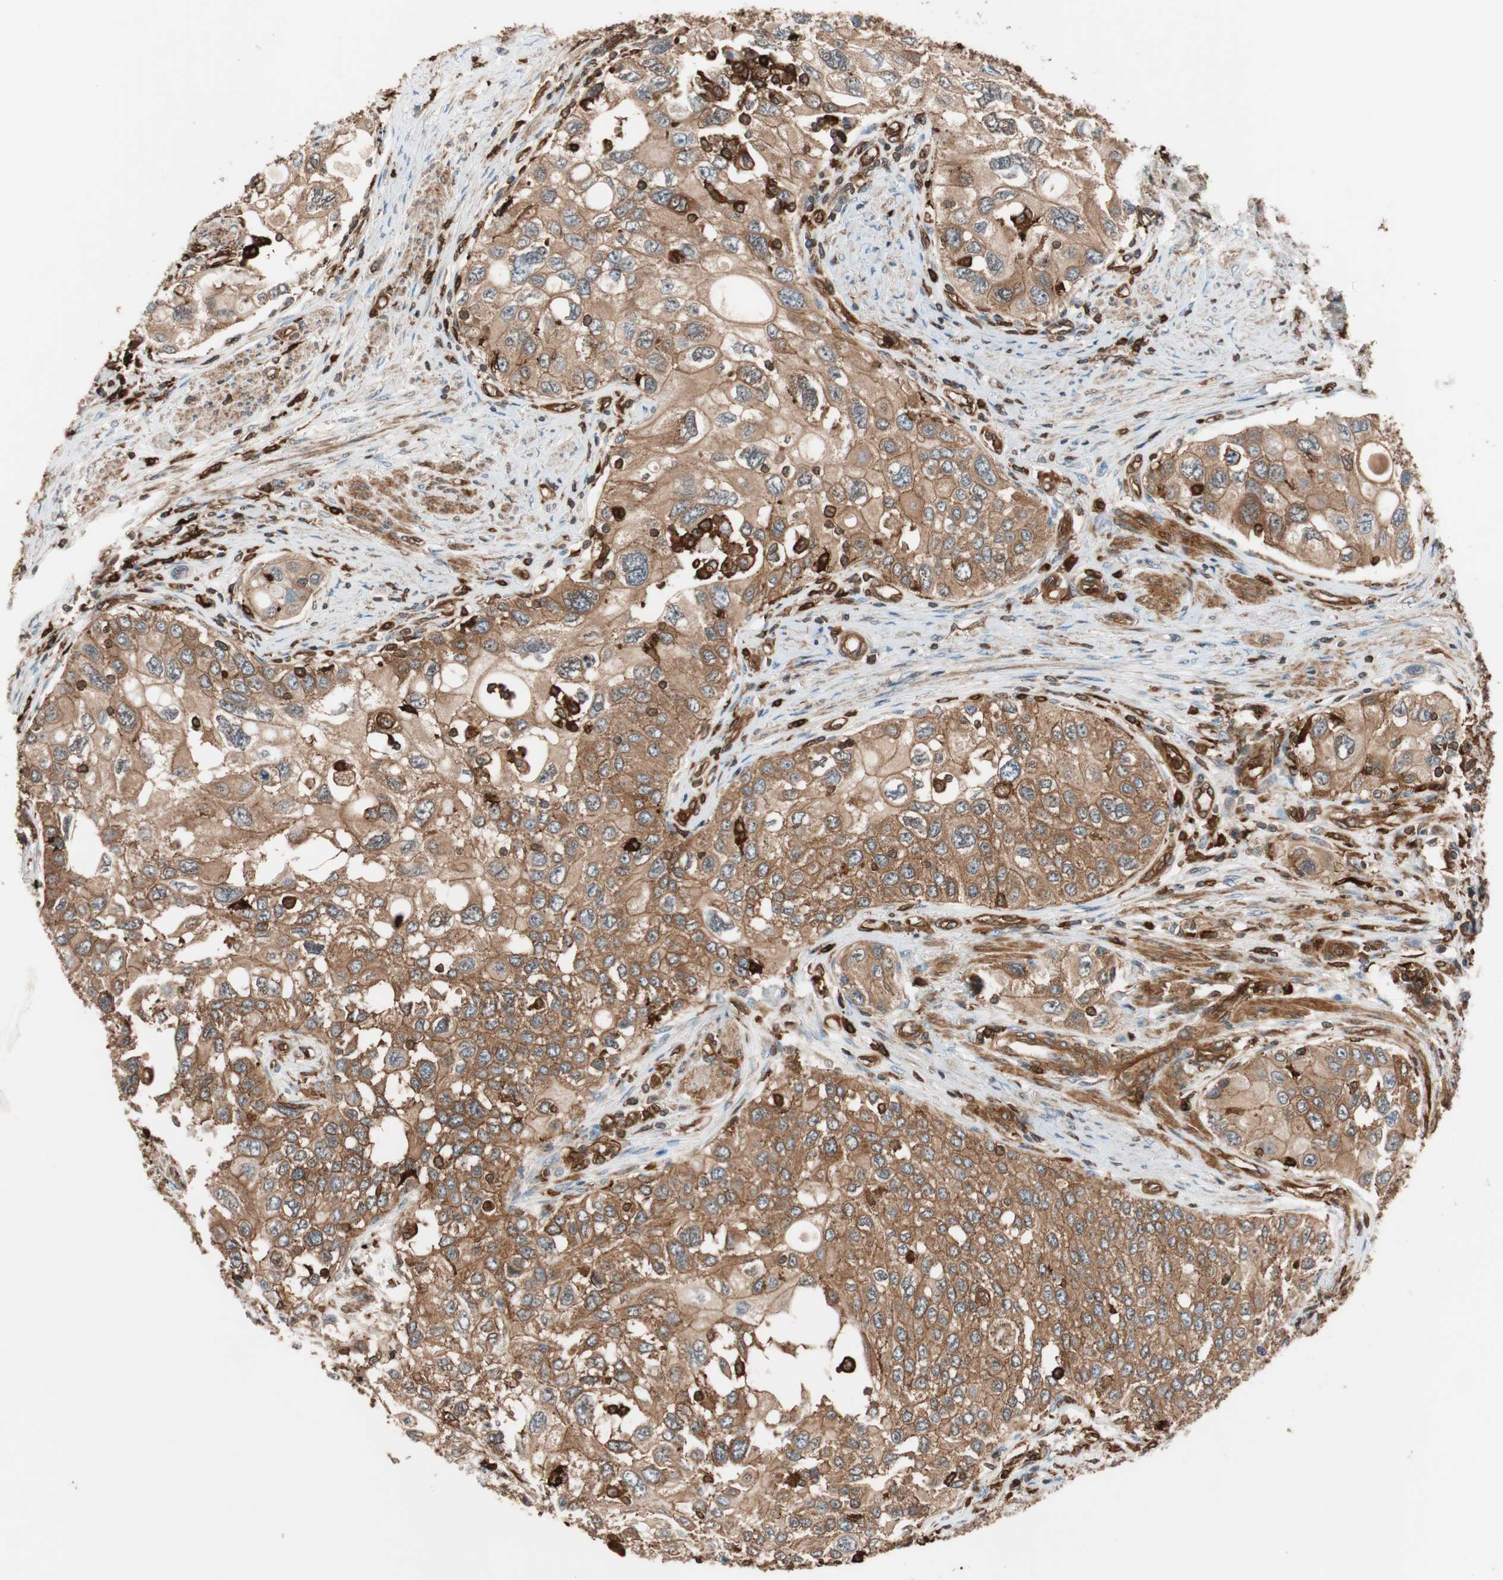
{"staining": {"intensity": "moderate", "quantity": ">75%", "location": "cytoplasmic/membranous"}, "tissue": "urothelial cancer", "cell_type": "Tumor cells", "image_type": "cancer", "snomed": [{"axis": "morphology", "description": "Urothelial carcinoma, High grade"}, {"axis": "topography", "description": "Urinary bladder"}], "caption": "Human urothelial cancer stained for a protein (brown) reveals moderate cytoplasmic/membranous positive staining in approximately >75% of tumor cells.", "gene": "VASP", "patient": {"sex": "female", "age": 56}}